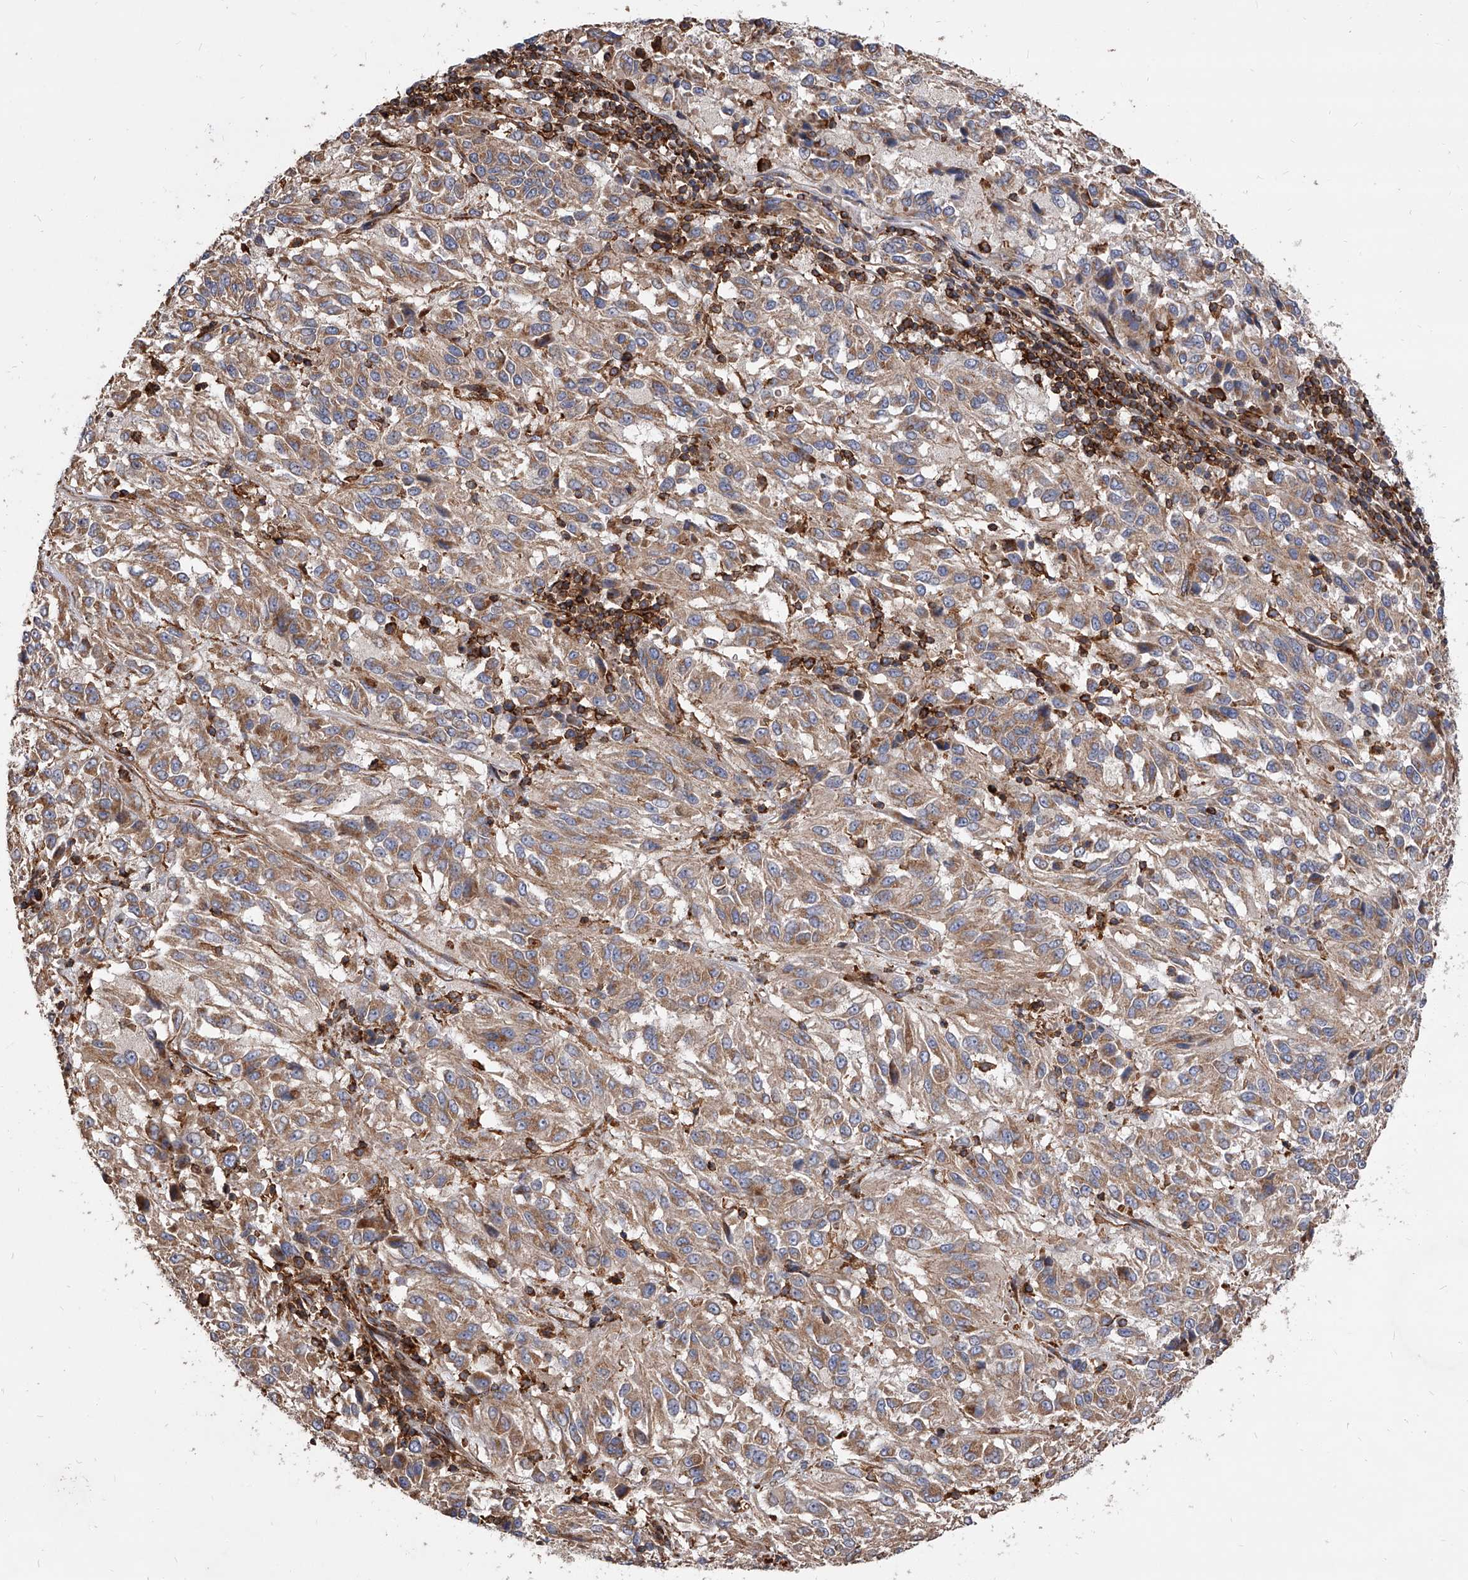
{"staining": {"intensity": "weak", "quantity": ">75%", "location": "cytoplasmic/membranous"}, "tissue": "melanoma", "cell_type": "Tumor cells", "image_type": "cancer", "snomed": [{"axis": "morphology", "description": "Malignant melanoma, Metastatic site"}, {"axis": "topography", "description": "Lung"}], "caption": "Immunohistochemical staining of melanoma shows weak cytoplasmic/membranous protein positivity in about >75% of tumor cells. Using DAB (3,3'-diaminobenzidine) (brown) and hematoxylin (blue) stains, captured at high magnification using brightfield microscopy.", "gene": "PISD", "patient": {"sex": "male", "age": 64}}